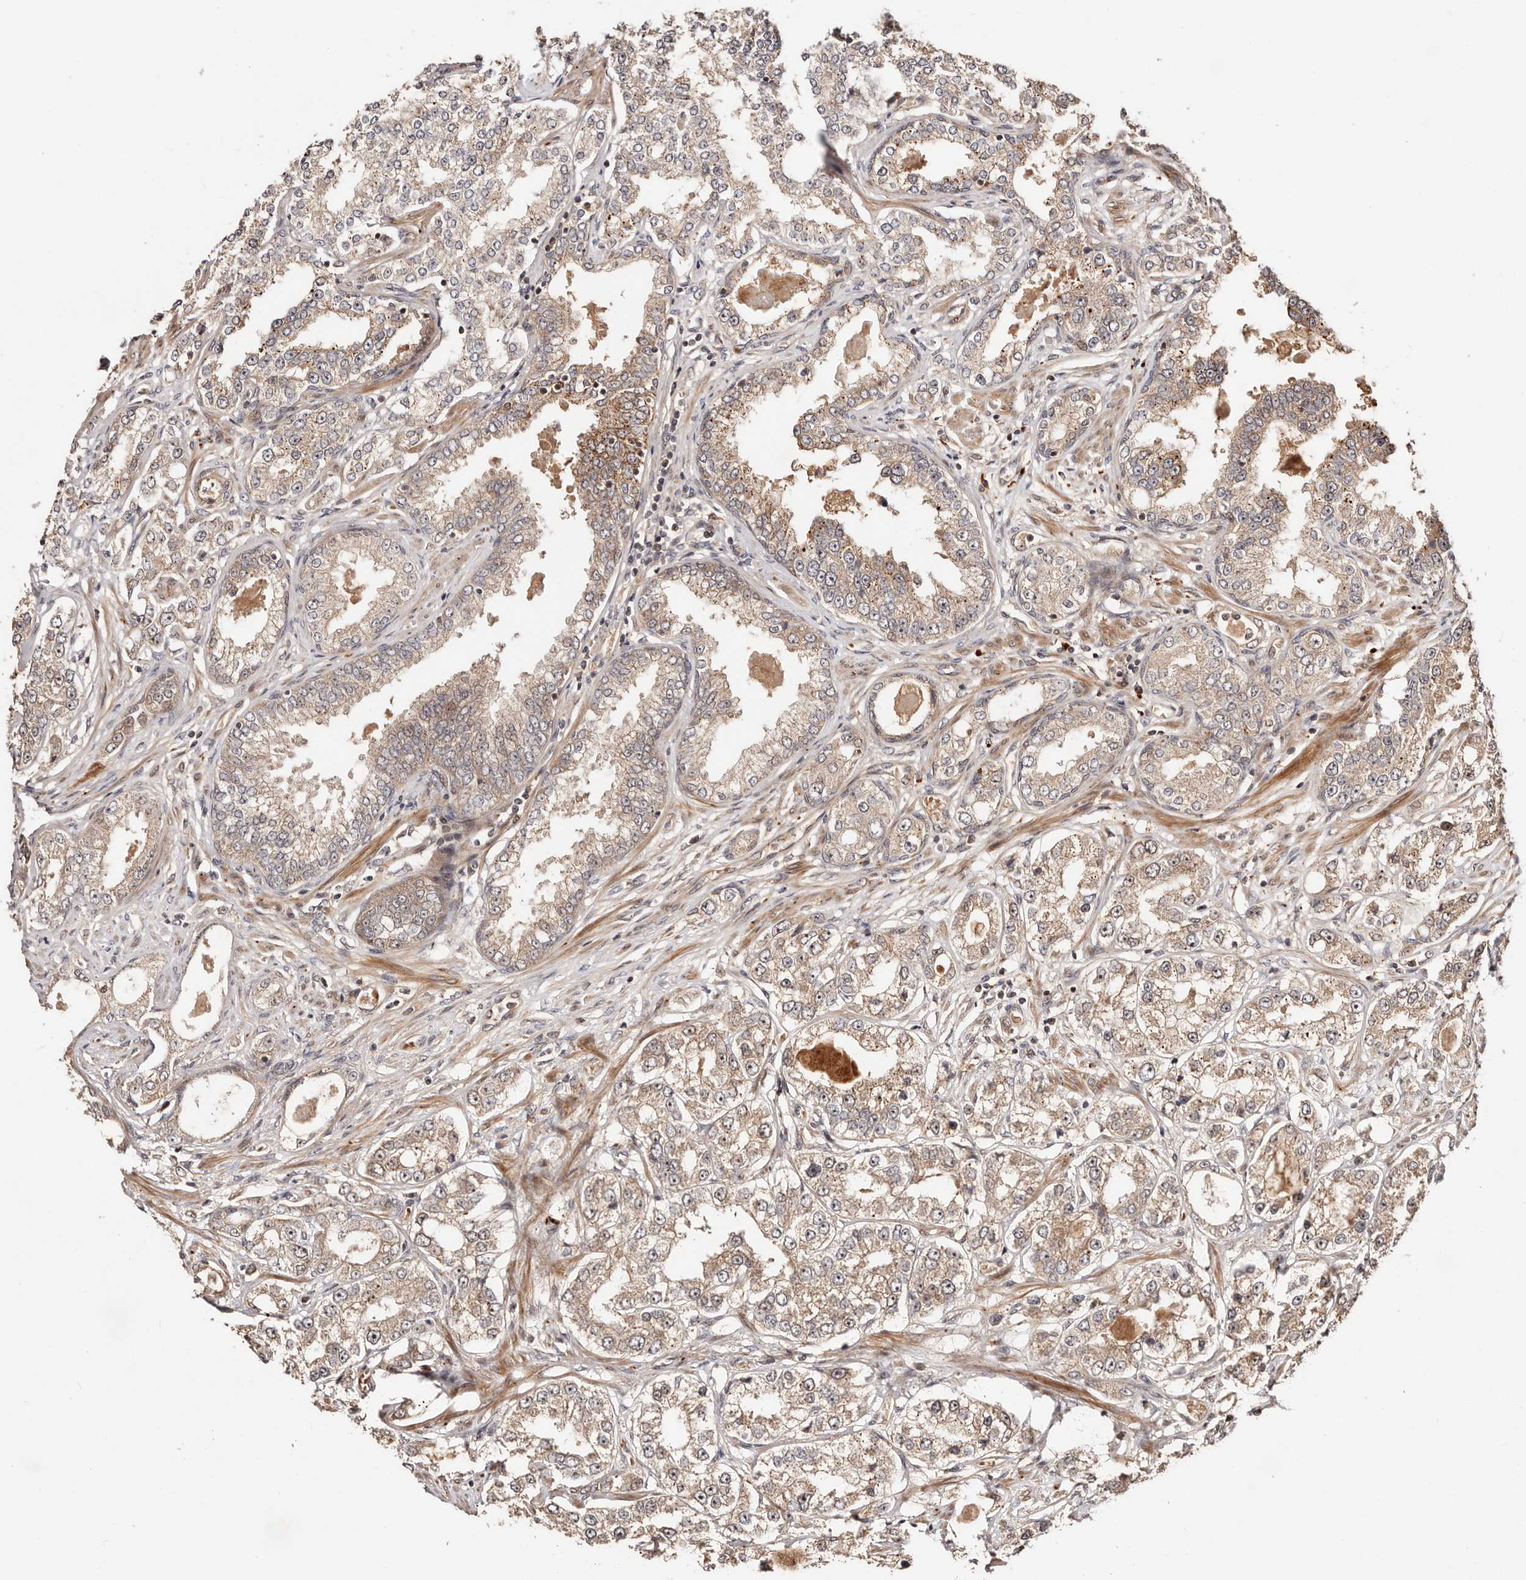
{"staining": {"intensity": "moderate", "quantity": "25%-75%", "location": "cytoplasmic/membranous"}, "tissue": "prostate cancer", "cell_type": "Tumor cells", "image_type": "cancer", "snomed": [{"axis": "morphology", "description": "Normal tissue, NOS"}, {"axis": "morphology", "description": "Adenocarcinoma, High grade"}, {"axis": "topography", "description": "Prostate"}], "caption": "Immunohistochemistry (DAB) staining of adenocarcinoma (high-grade) (prostate) displays moderate cytoplasmic/membranous protein staining in about 25%-75% of tumor cells.", "gene": "PTPN22", "patient": {"sex": "male", "age": 83}}